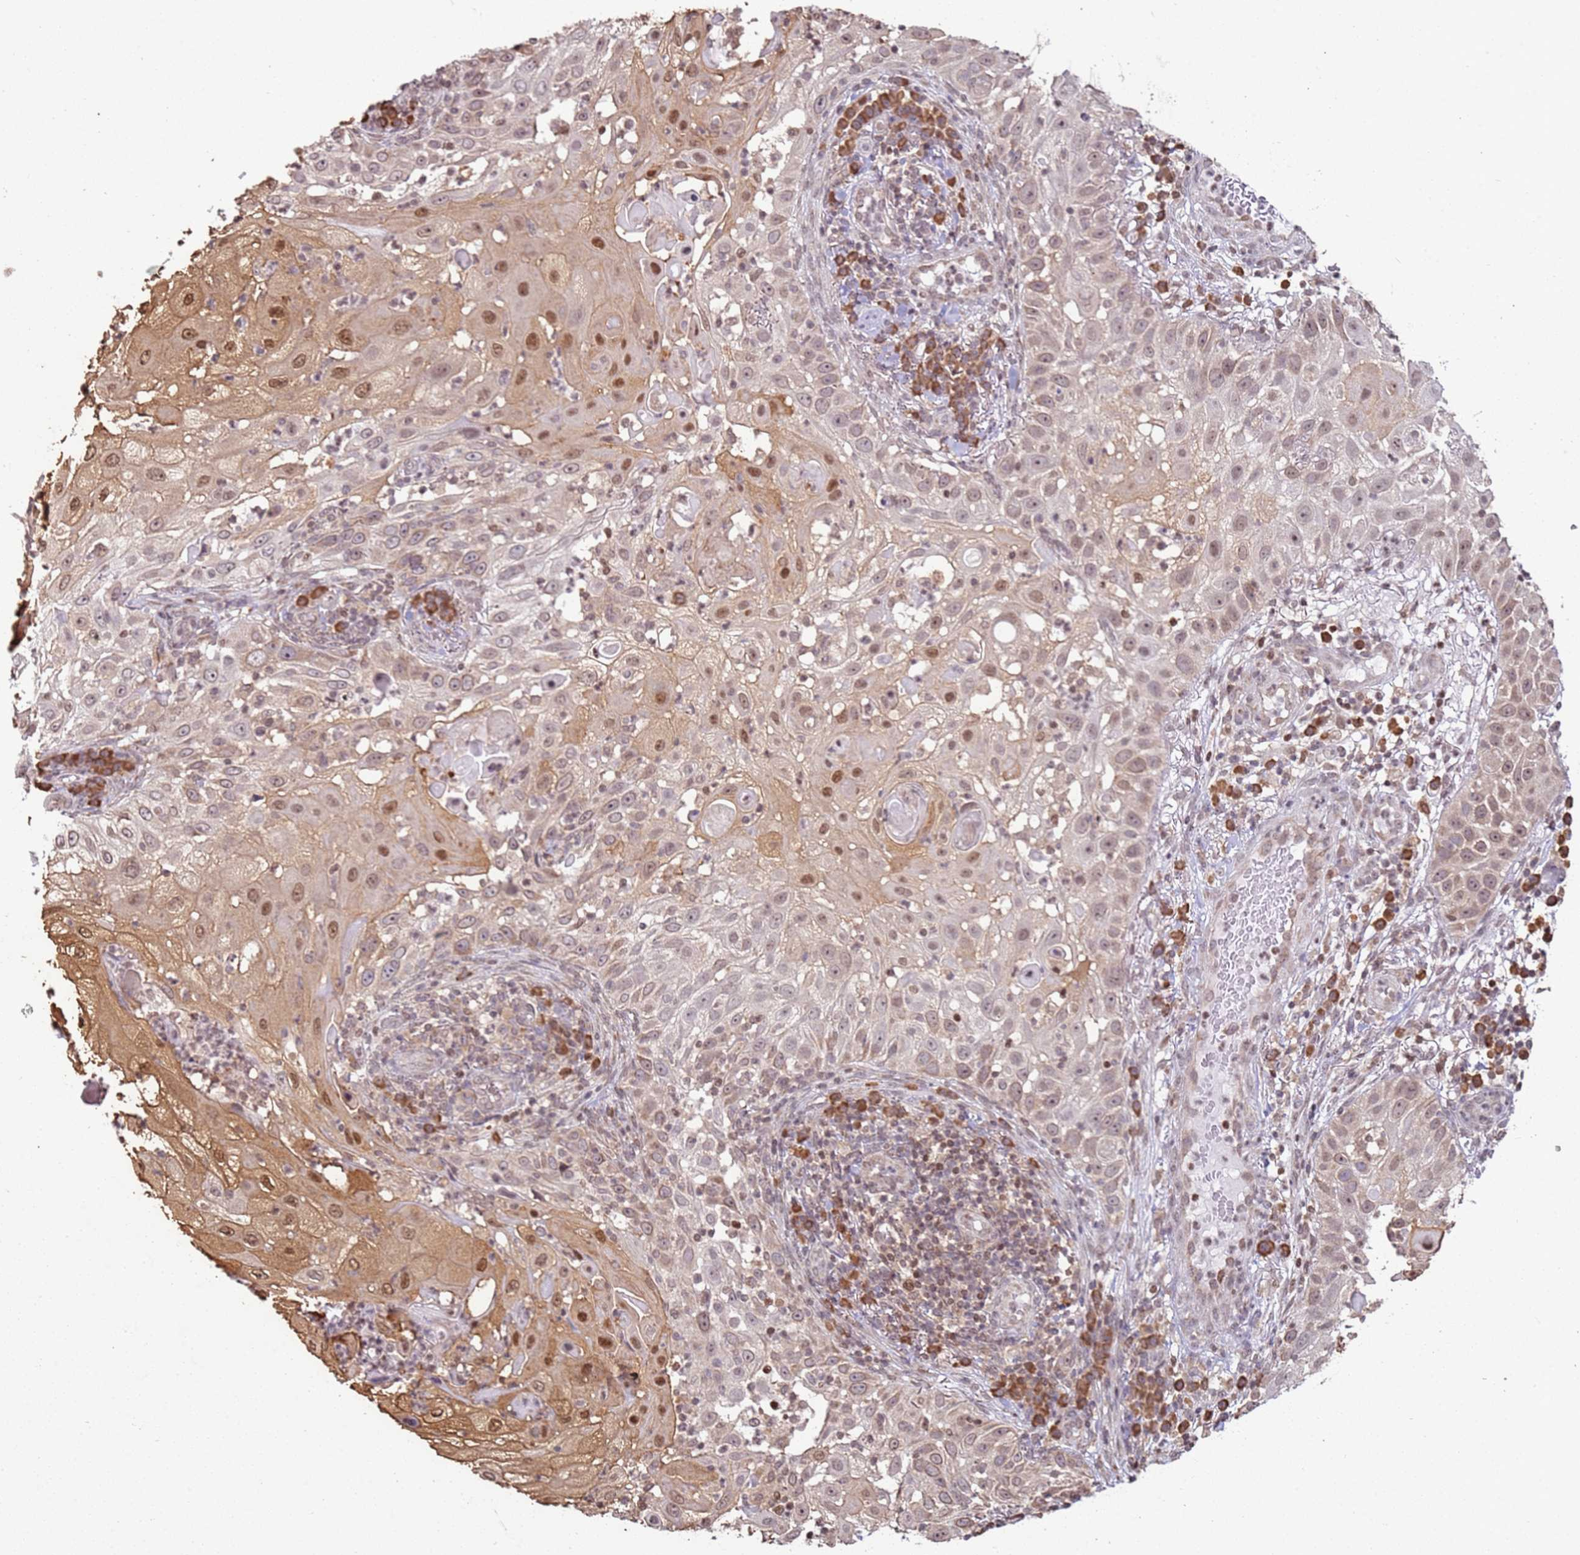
{"staining": {"intensity": "moderate", "quantity": ">75%", "location": "cytoplasmic/membranous,nuclear"}, "tissue": "skin cancer", "cell_type": "Tumor cells", "image_type": "cancer", "snomed": [{"axis": "morphology", "description": "Squamous cell carcinoma, NOS"}, {"axis": "topography", "description": "Skin"}], "caption": "Immunohistochemistry (IHC) histopathology image of human skin cancer stained for a protein (brown), which exhibits medium levels of moderate cytoplasmic/membranous and nuclear staining in approximately >75% of tumor cells.", "gene": "SCAF1", "patient": {"sex": "female", "age": 44}}